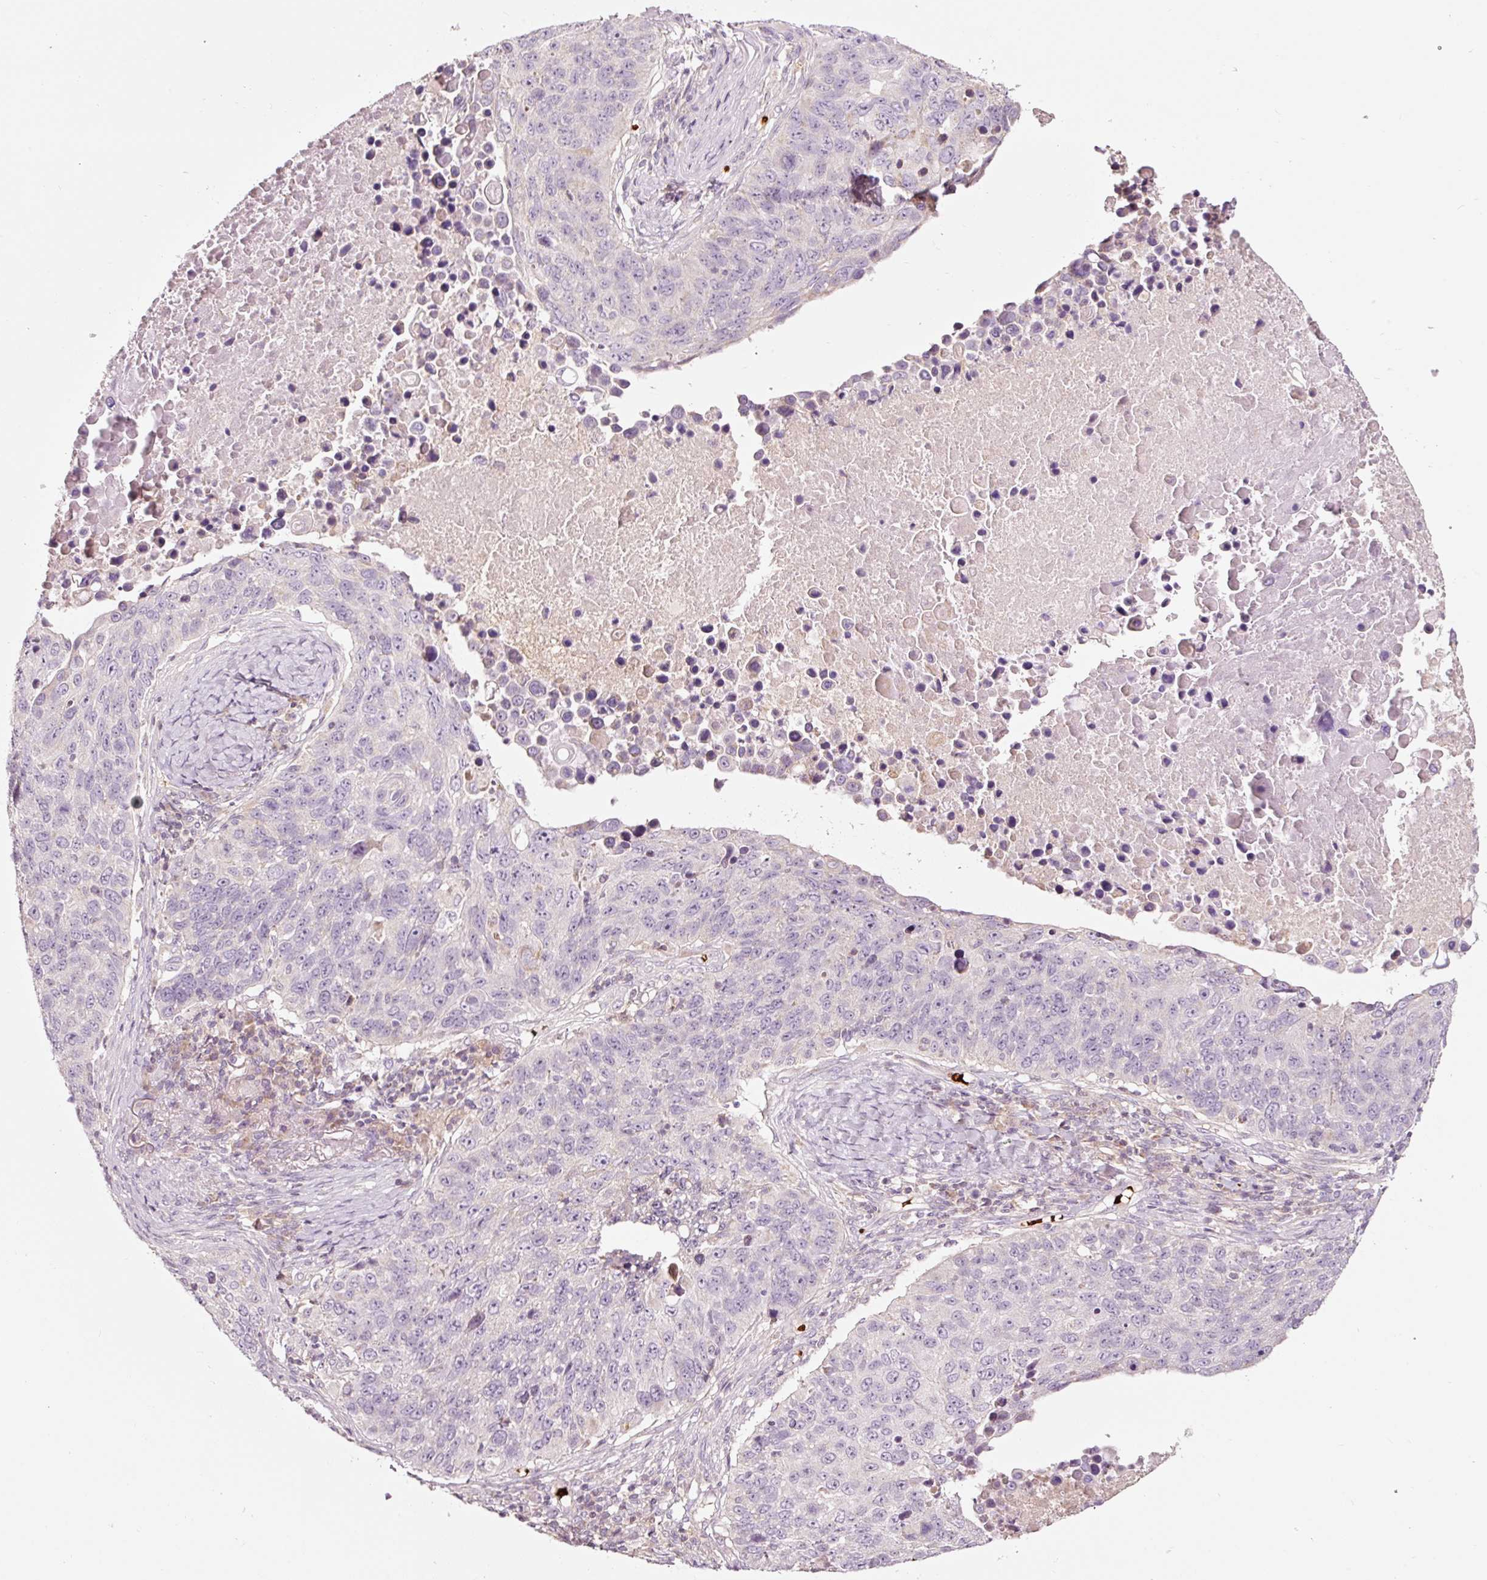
{"staining": {"intensity": "negative", "quantity": "none", "location": "none"}, "tissue": "lung cancer", "cell_type": "Tumor cells", "image_type": "cancer", "snomed": [{"axis": "morphology", "description": "Normal tissue, NOS"}, {"axis": "morphology", "description": "Squamous cell carcinoma, NOS"}, {"axis": "topography", "description": "Lymph node"}, {"axis": "topography", "description": "Lung"}], "caption": "Squamous cell carcinoma (lung) was stained to show a protein in brown. There is no significant staining in tumor cells. (DAB IHC visualized using brightfield microscopy, high magnification).", "gene": "LDHAL6B", "patient": {"sex": "male", "age": 66}}